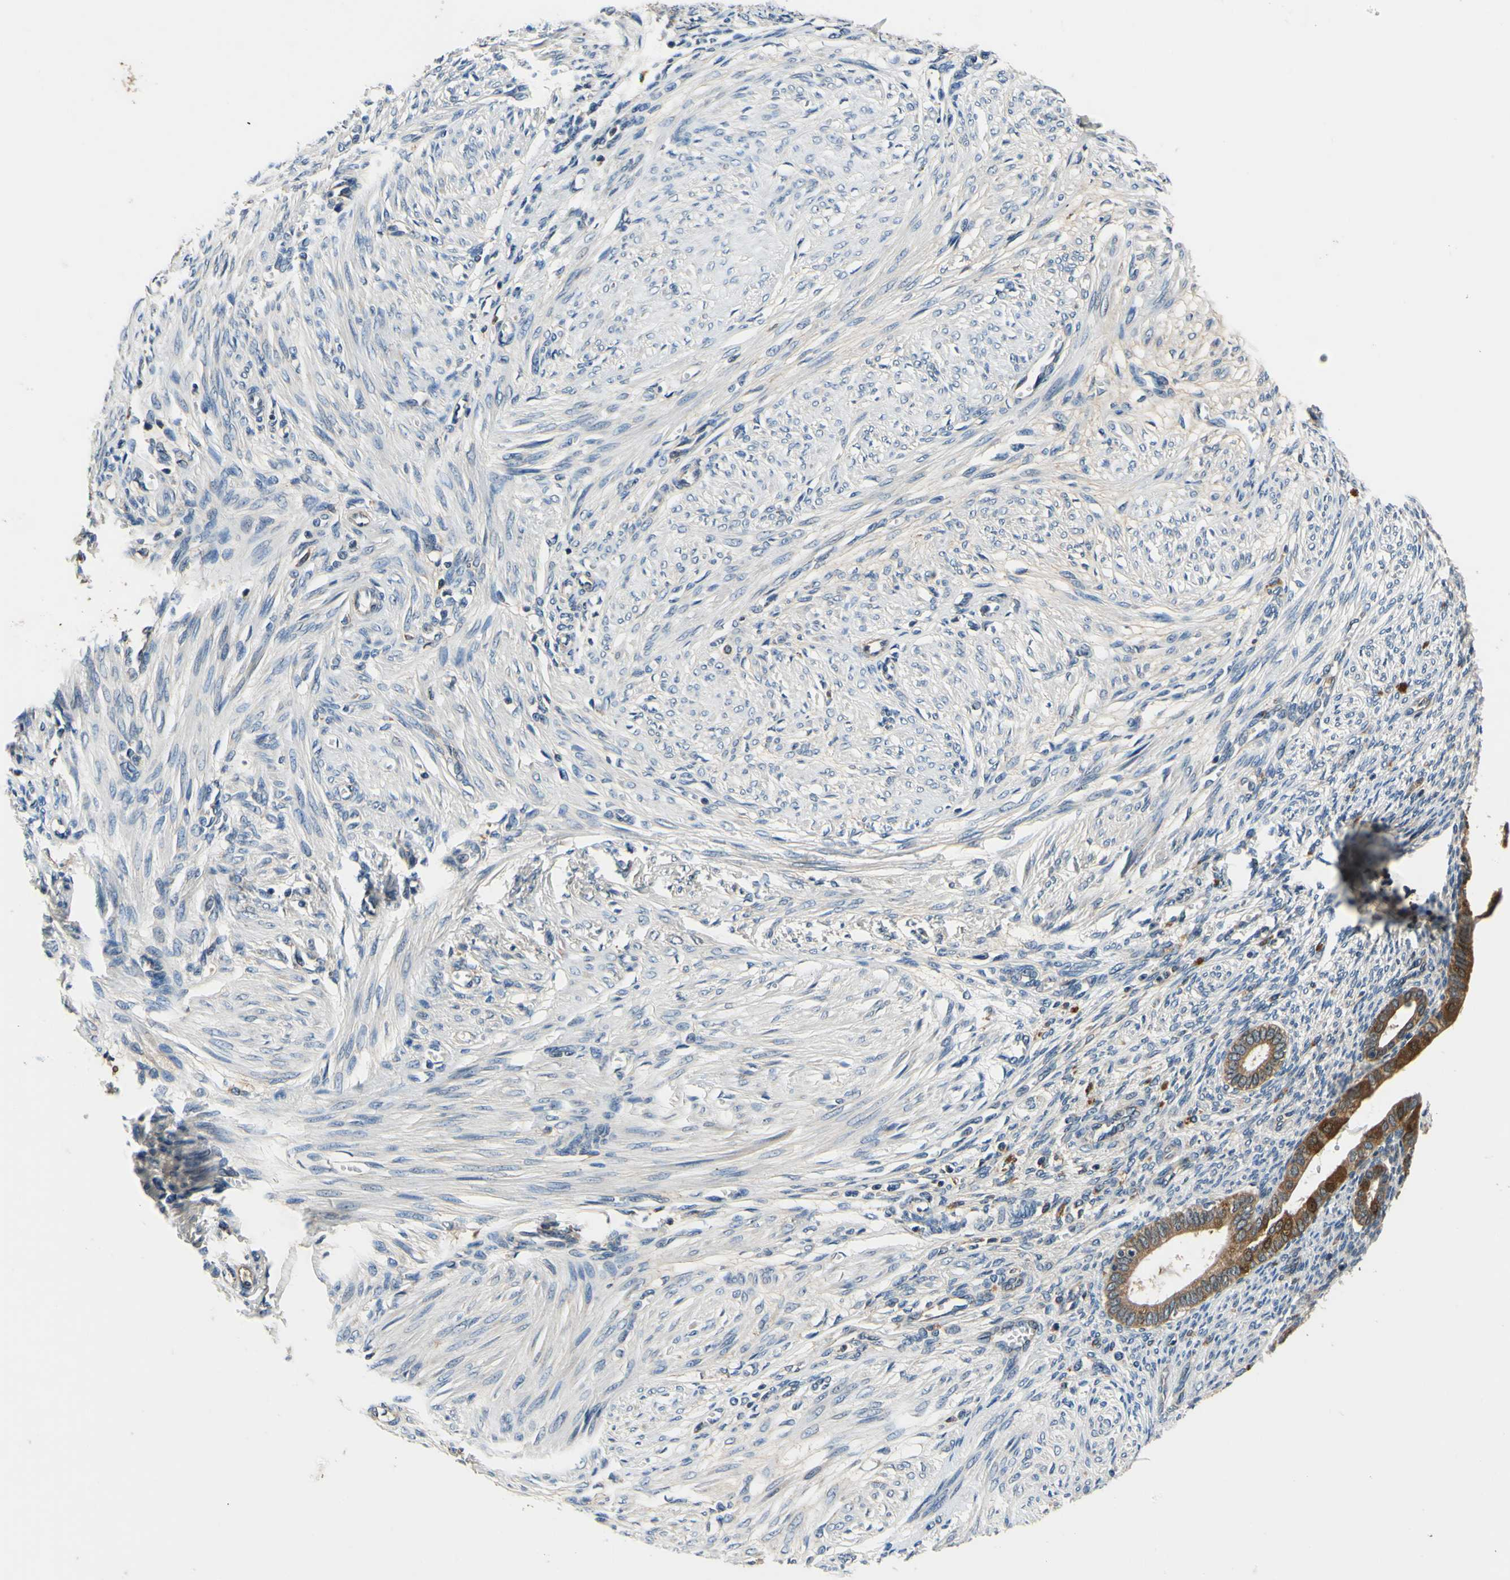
{"staining": {"intensity": "negative", "quantity": "none", "location": "none"}, "tissue": "endometrium", "cell_type": "Cells in endometrial stroma", "image_type": "normal", "snomed": [{"axis": "morphology", "description": "Normal tissue, NOS"}, {"axis": "topography", "description": "Endometrium"}], "caption": "The micrograph reveals no staining of cells in endometrial stroma in unremarkable endometrium.", "gene": "PLA2G4A", "patient": {"sex": "female", "age": 72}}